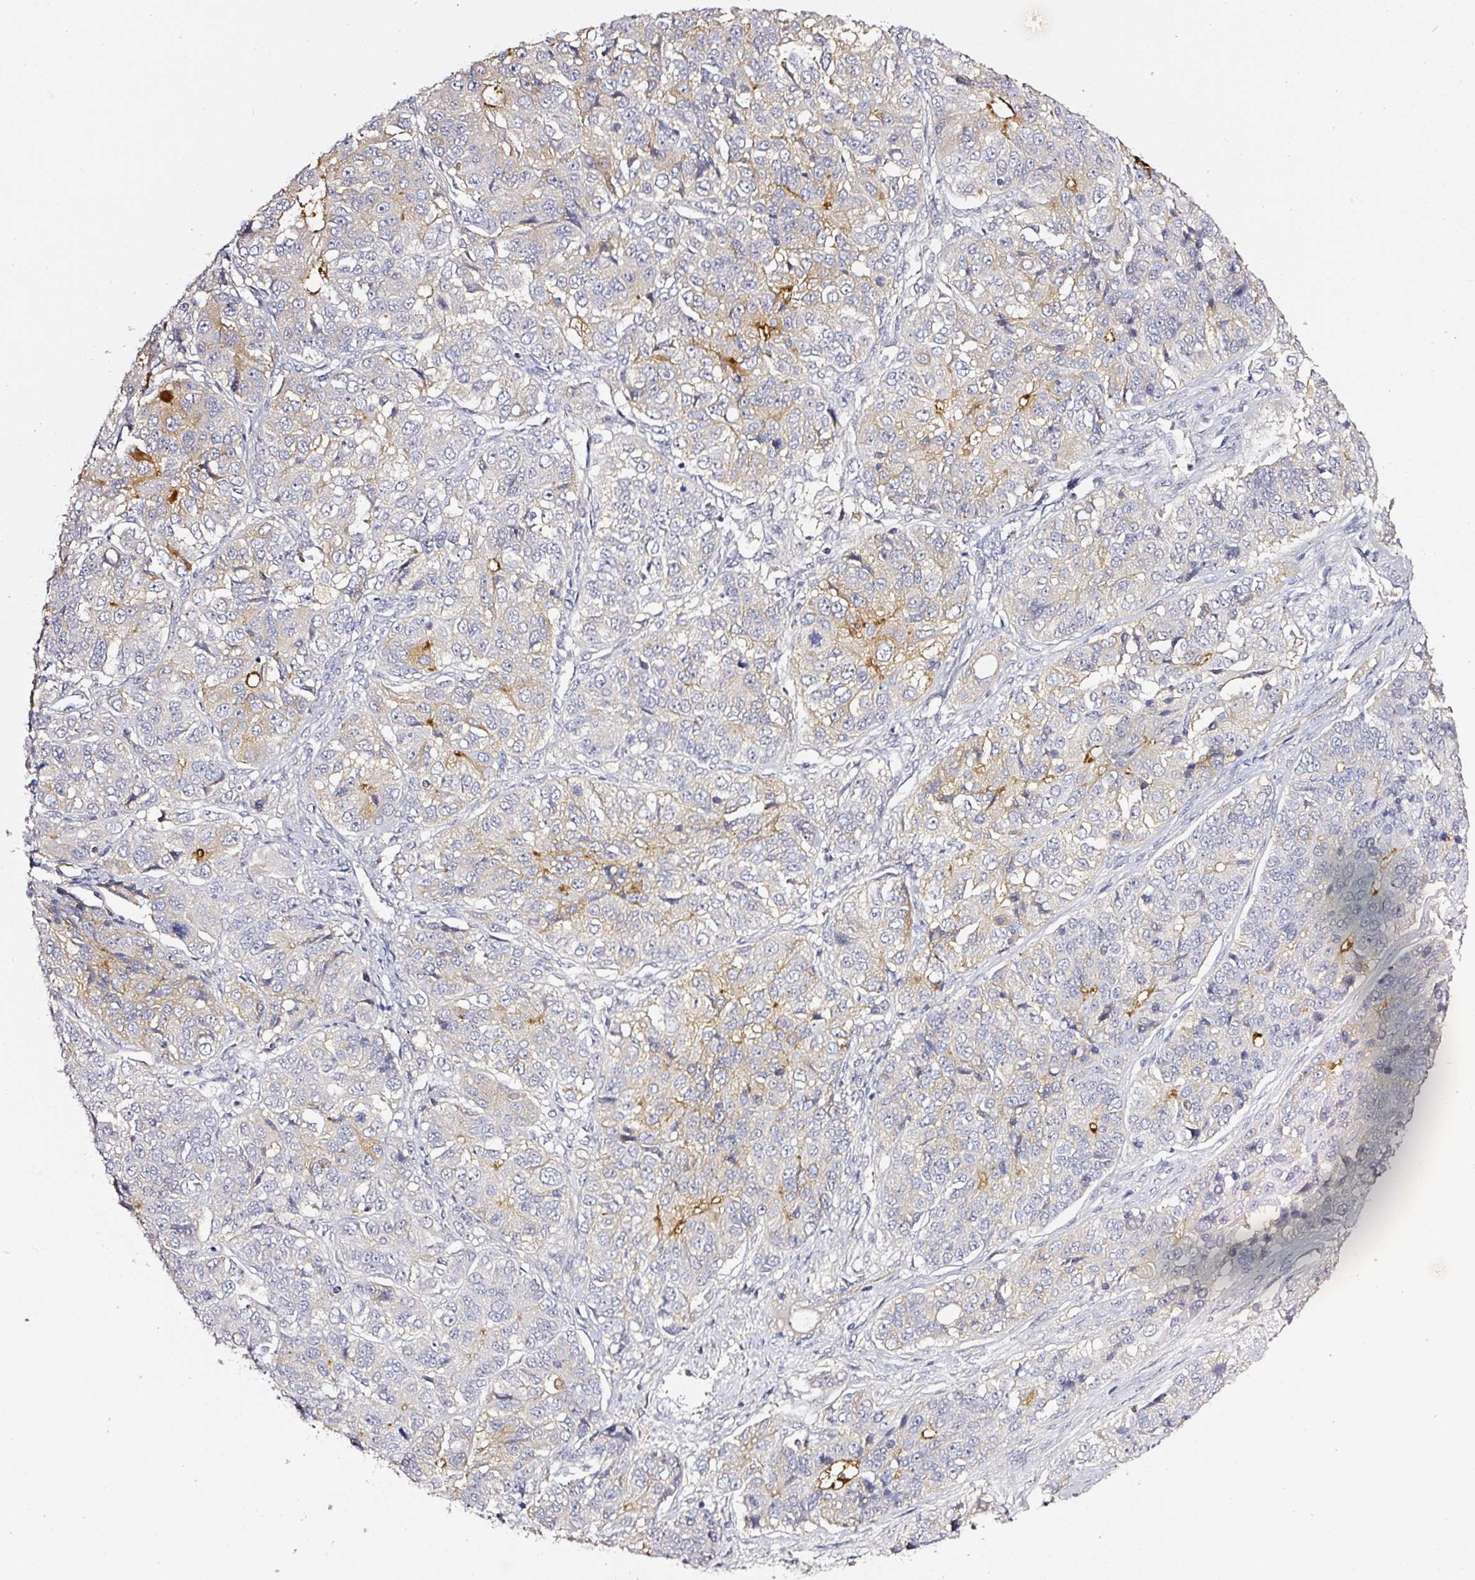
{"staining": {"intensity": "moderate", "quantity": "<25%", "location": "cytoplasmic/membranous"}, "tissue": "ovarian cancer", "cell_type": "Tumor cells", "image_type": "cancer", "snomed": [{"axis": "morphology", "description": "Carcinoma, endometroid"}, {"axis": "topography", "description": "Ovary"}], "caption": "Protein expression analysis of ovarian cancer (endometroid carcinoma) reveals moderate cytoplasmic/membranous expression in about <25% of tumor cells.", "gene": "TOGARAM1", "patient": {"sex": "female", "age": 51}}